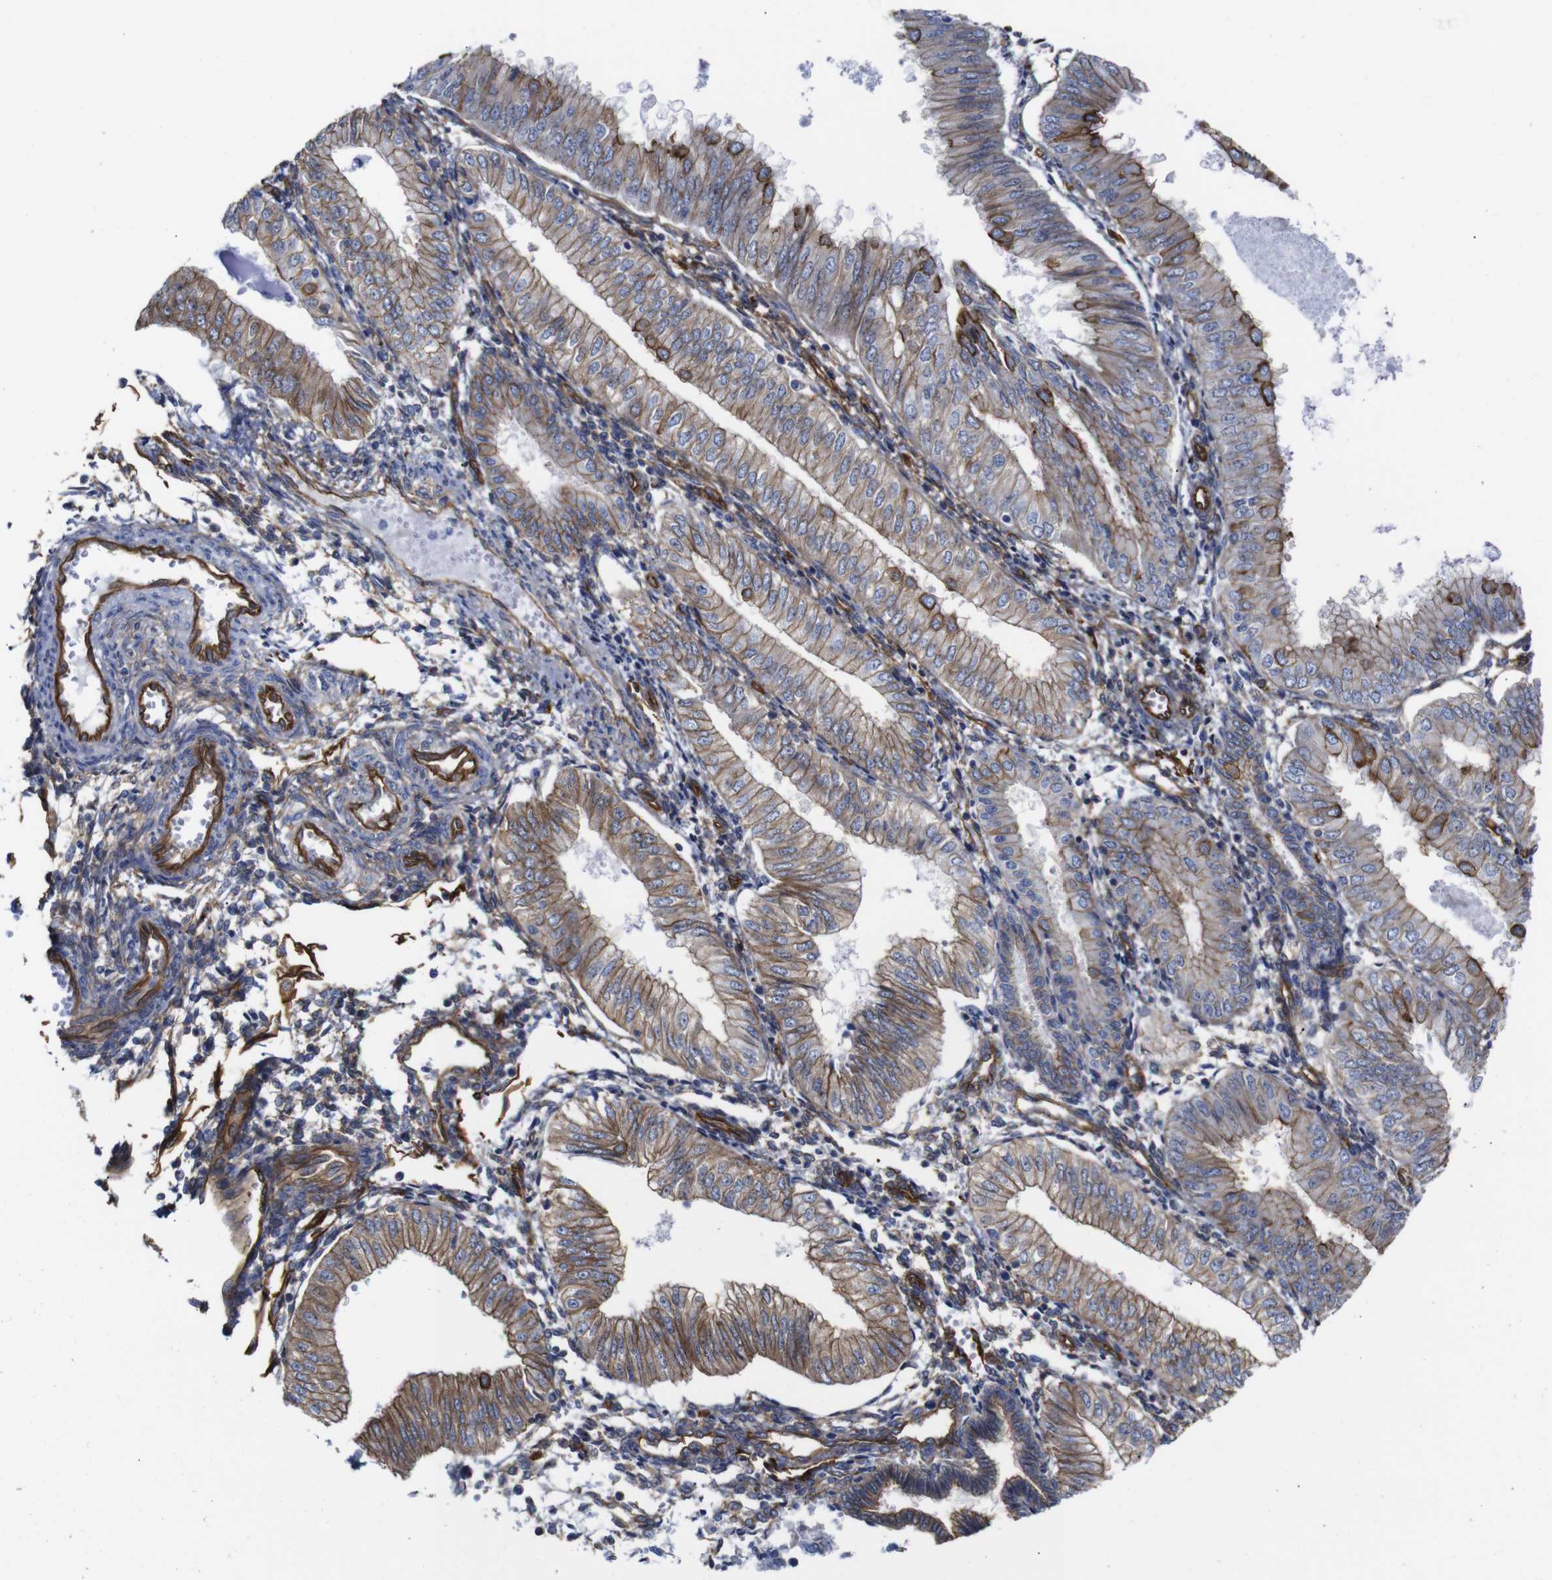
{"staining": {"intensity": "moderate", "quantity": ">75%", "location": "cytoplasmic/membranous"}, "tissue": "endometrial cancer", "cell_type": "Tumor cells", "image_type": "cancer", "snomed": [{"axis": "morphology", "description": "Adenocarcinoma, NOS"}, {"axis": "topography", "description": "Endometrium"}], "caption": "Immunohistochemistry (IHC) (DAB (3,3'-diaminobenzidine)) staining of endometrial adenocarcinoma reveals moderate cytoplasmic/membranous protein staining in about >75% of tumor cells.", "gene": "SPTBN1", "patient": {"sex": "female", "age": 53}}